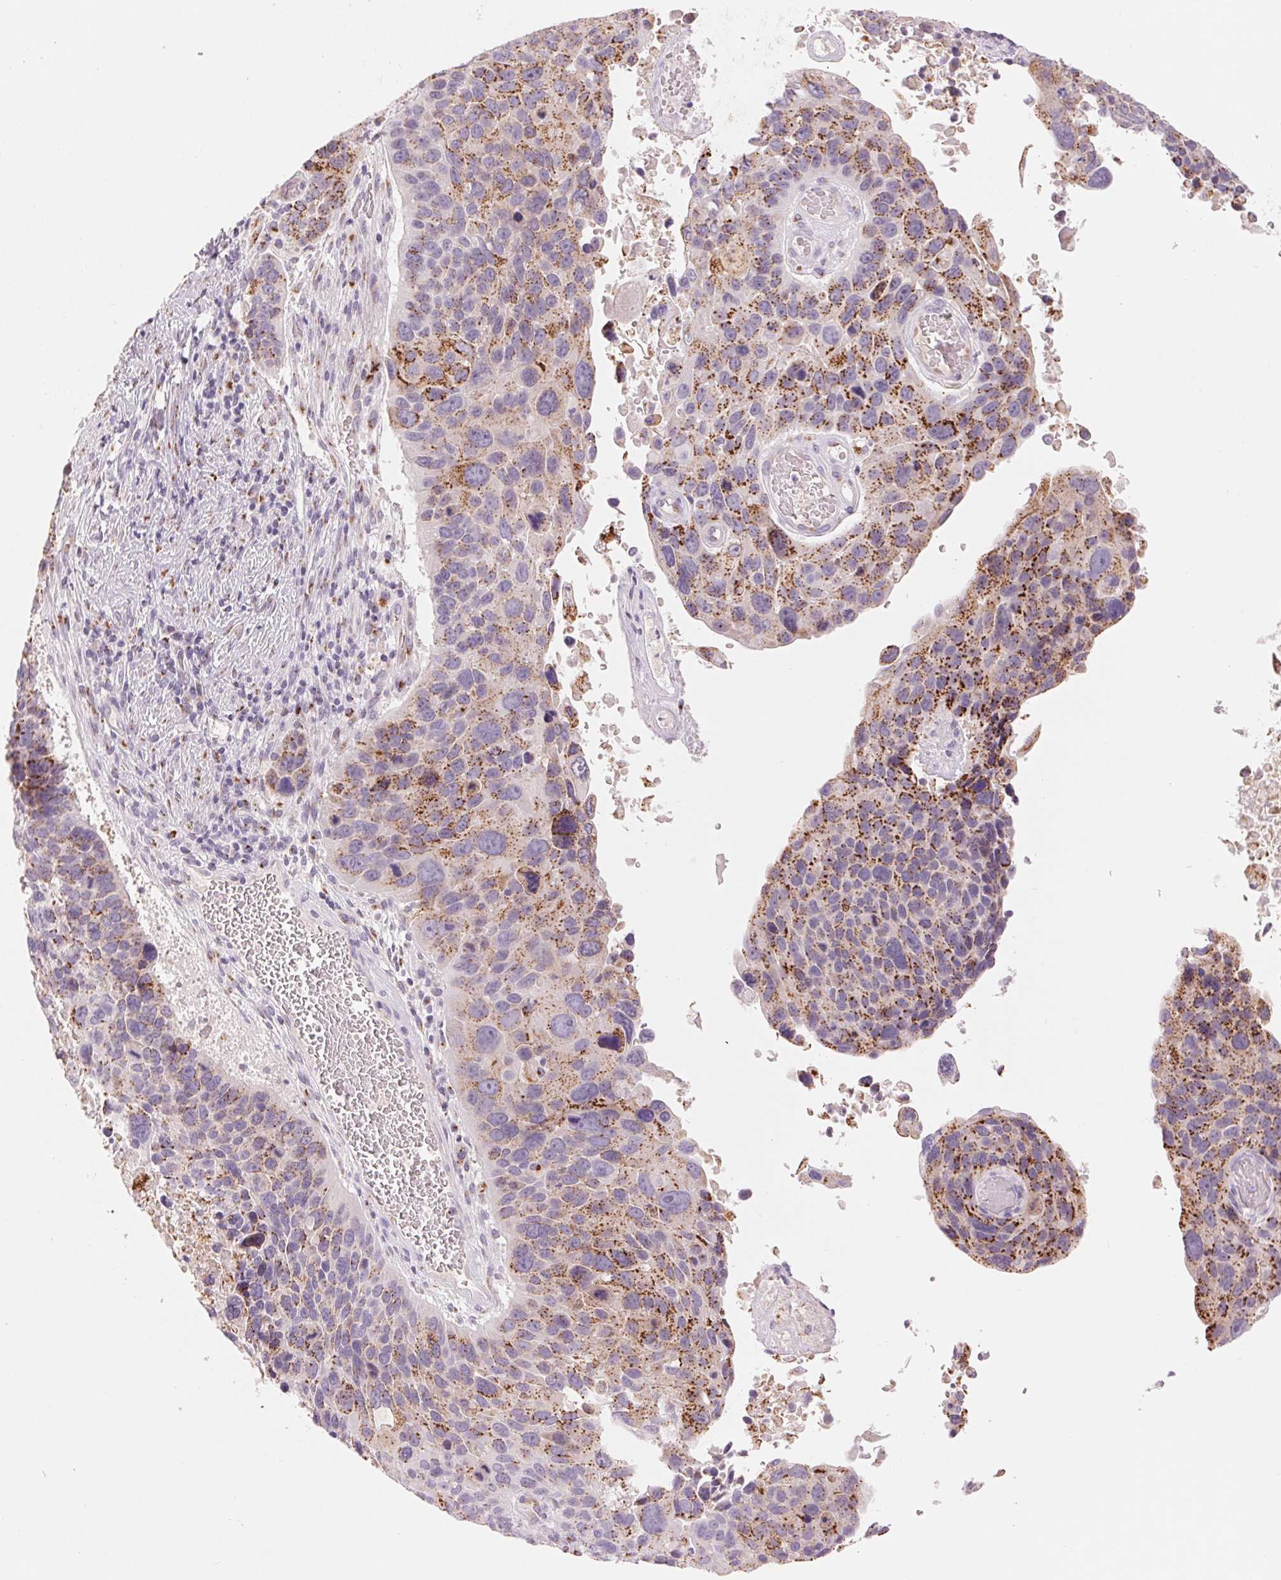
{"staining": {"intensity": "moderate", "quantity": "25%-75%", "location": "cytoplasmic/membranous"}, "tissue": "lung cancer", "cell_type": "Tumor cells", "image_type": "cancer", "snomed": [{"axis": "morphology", "description": "Squamous cell carcinoma, NOS"}, {"axis": "topography", "description": "Lung"}], "caption": "IHC micrograph of neoplastic tissue: squamous cell carcinoma (lung) stained using IHC shows medium levels of moderate protein expression localized specifically in the cytoplasmic/membranous of tumor cells, appearing as a cytoplasmic/membranous brown color.", "gene": "GALNT7", "patient": {"sex": "male", "age": 68}}